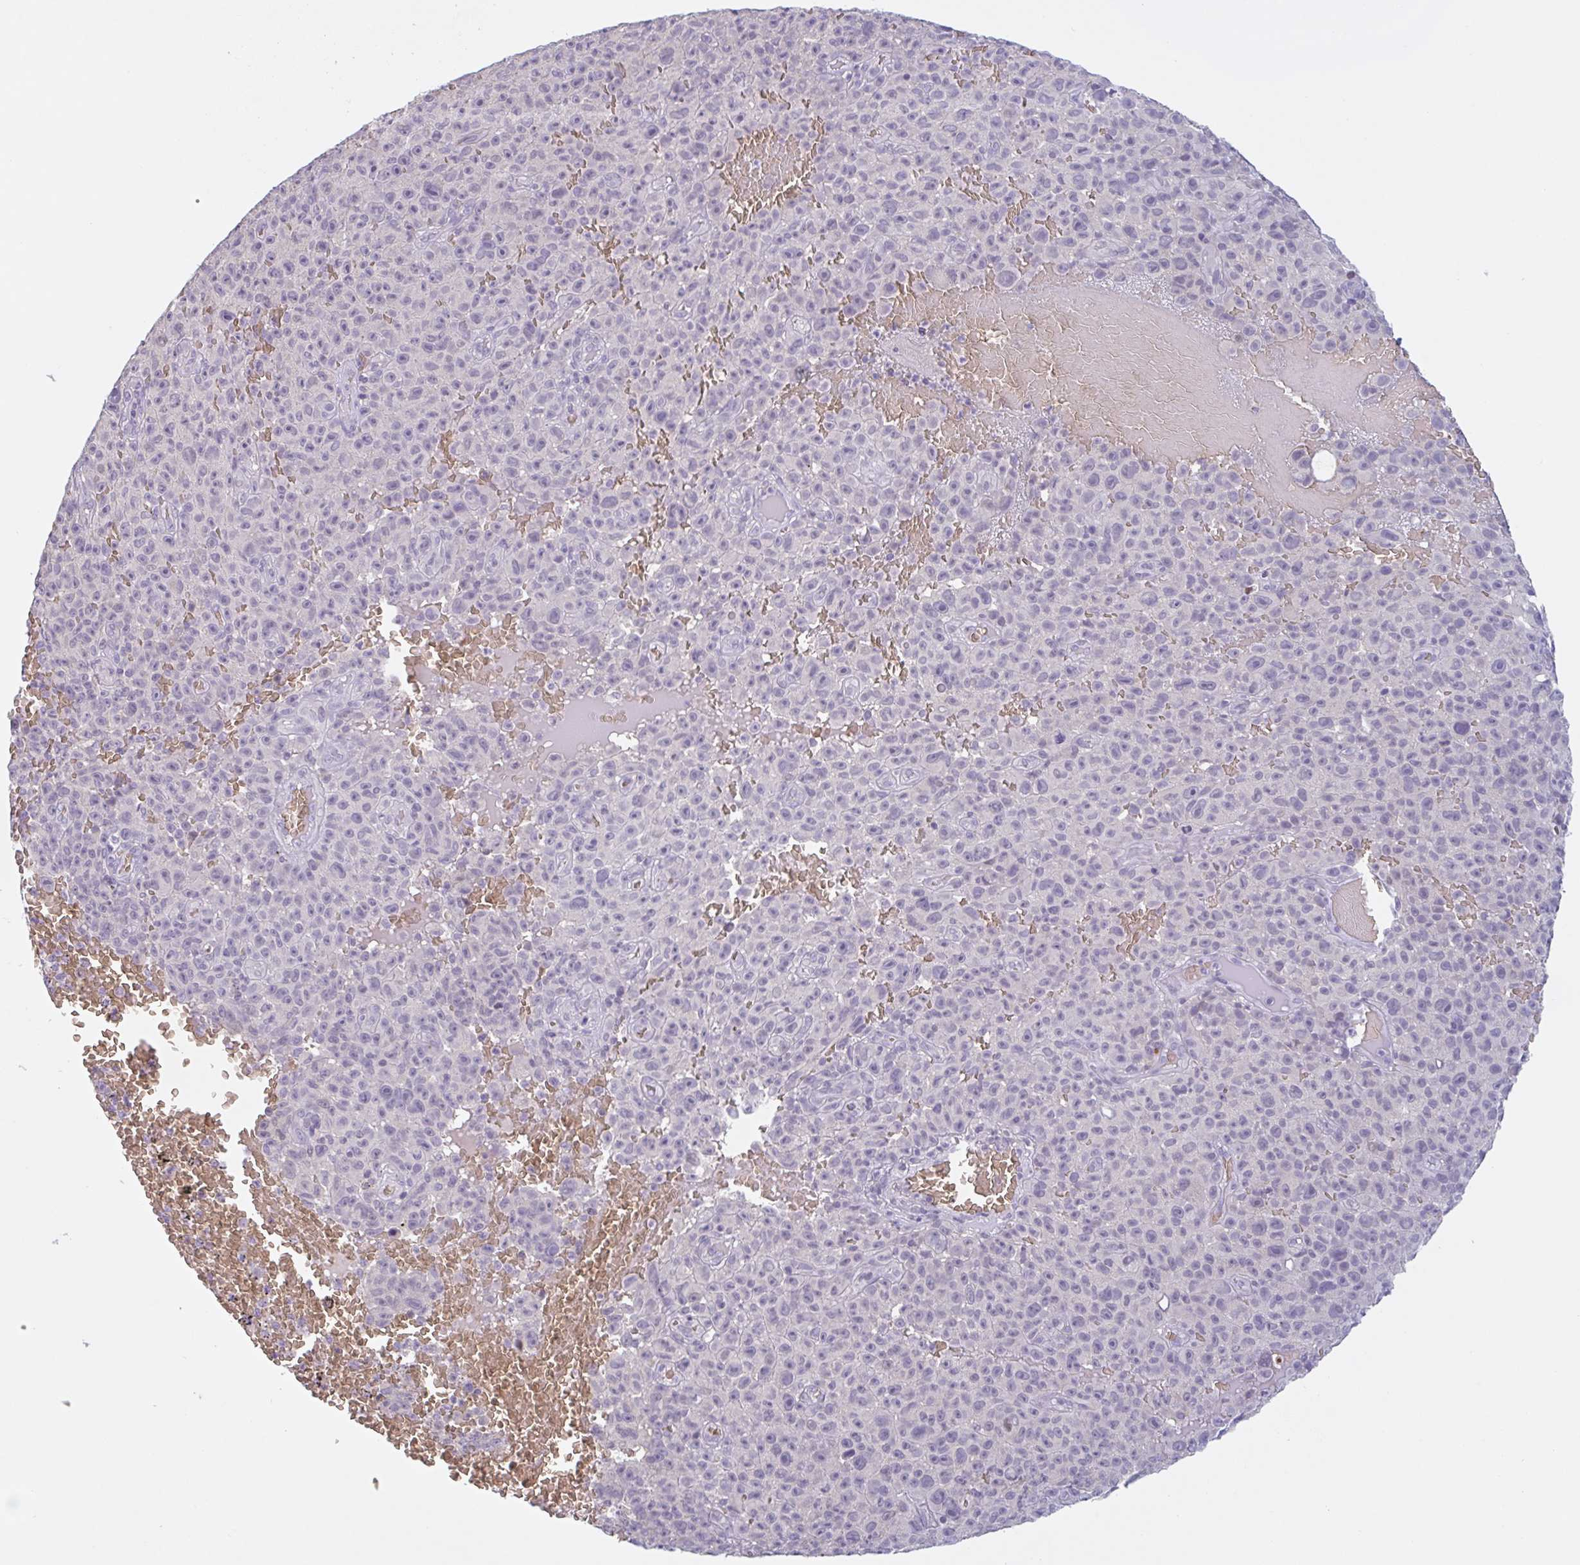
{"staining": {"intensity": "negative", "quantity": "none", "location": "none"}, "tissue": "melanoma", "cell_type": "Tumor cells", "image_type": "cancer", "snomed": [{"axis": "morphology", "description": "Malignant melanoma, NOS"}, {"axis": "topography", "description": "Skin"}], "caption": "Tumor cells show no significant protein staining in malignant melanoma. (DAB IHC with hematoxylin counter stain).", "gene": "RHAG", "patient": {"sex": "female", "age": 82}}